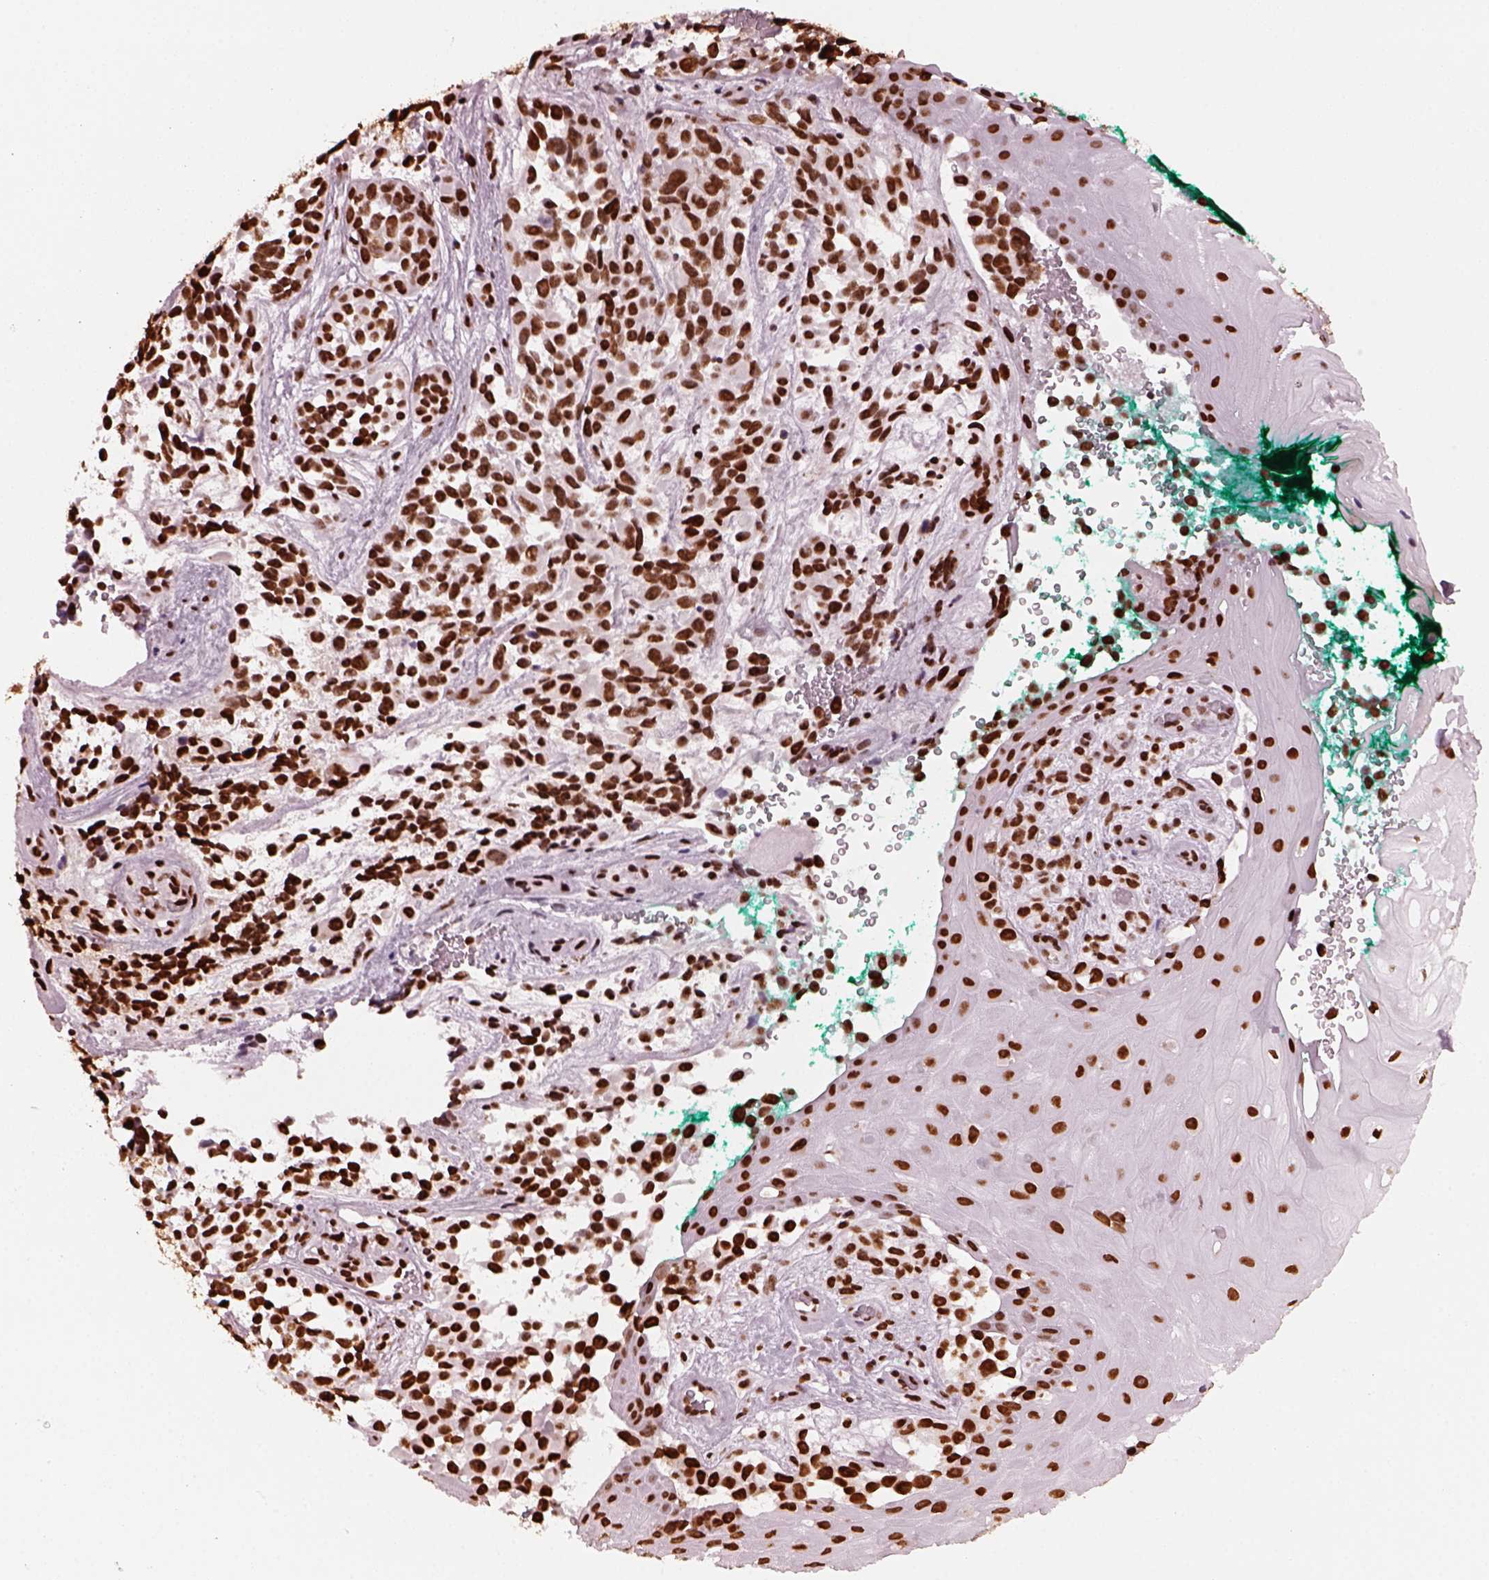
{"staining": {"intensity": "strong", "quantity": ">75%", "location": "nuclear"}, "tissue": "melanoma", "cell_type": "Tumor cells", "image_type": "cancer", "snomed": [{"axis": "morphology", "description": "Malignant melanoma, NOS"}, {"axis": "topography", "description": "Skin"}], "caption": "DAB (3,3'-diaminobenzidine) immunohistochemical staining of human malignant melanoma displays strong nuclear protein staining in about >75% of tumor cells. (DAB (3,3'-diaminobenzidine) IHC with brightfield microscopy, high magnification).", "gene": "CBFA2T3", "patient": {"sex": "female", "age": 88}}